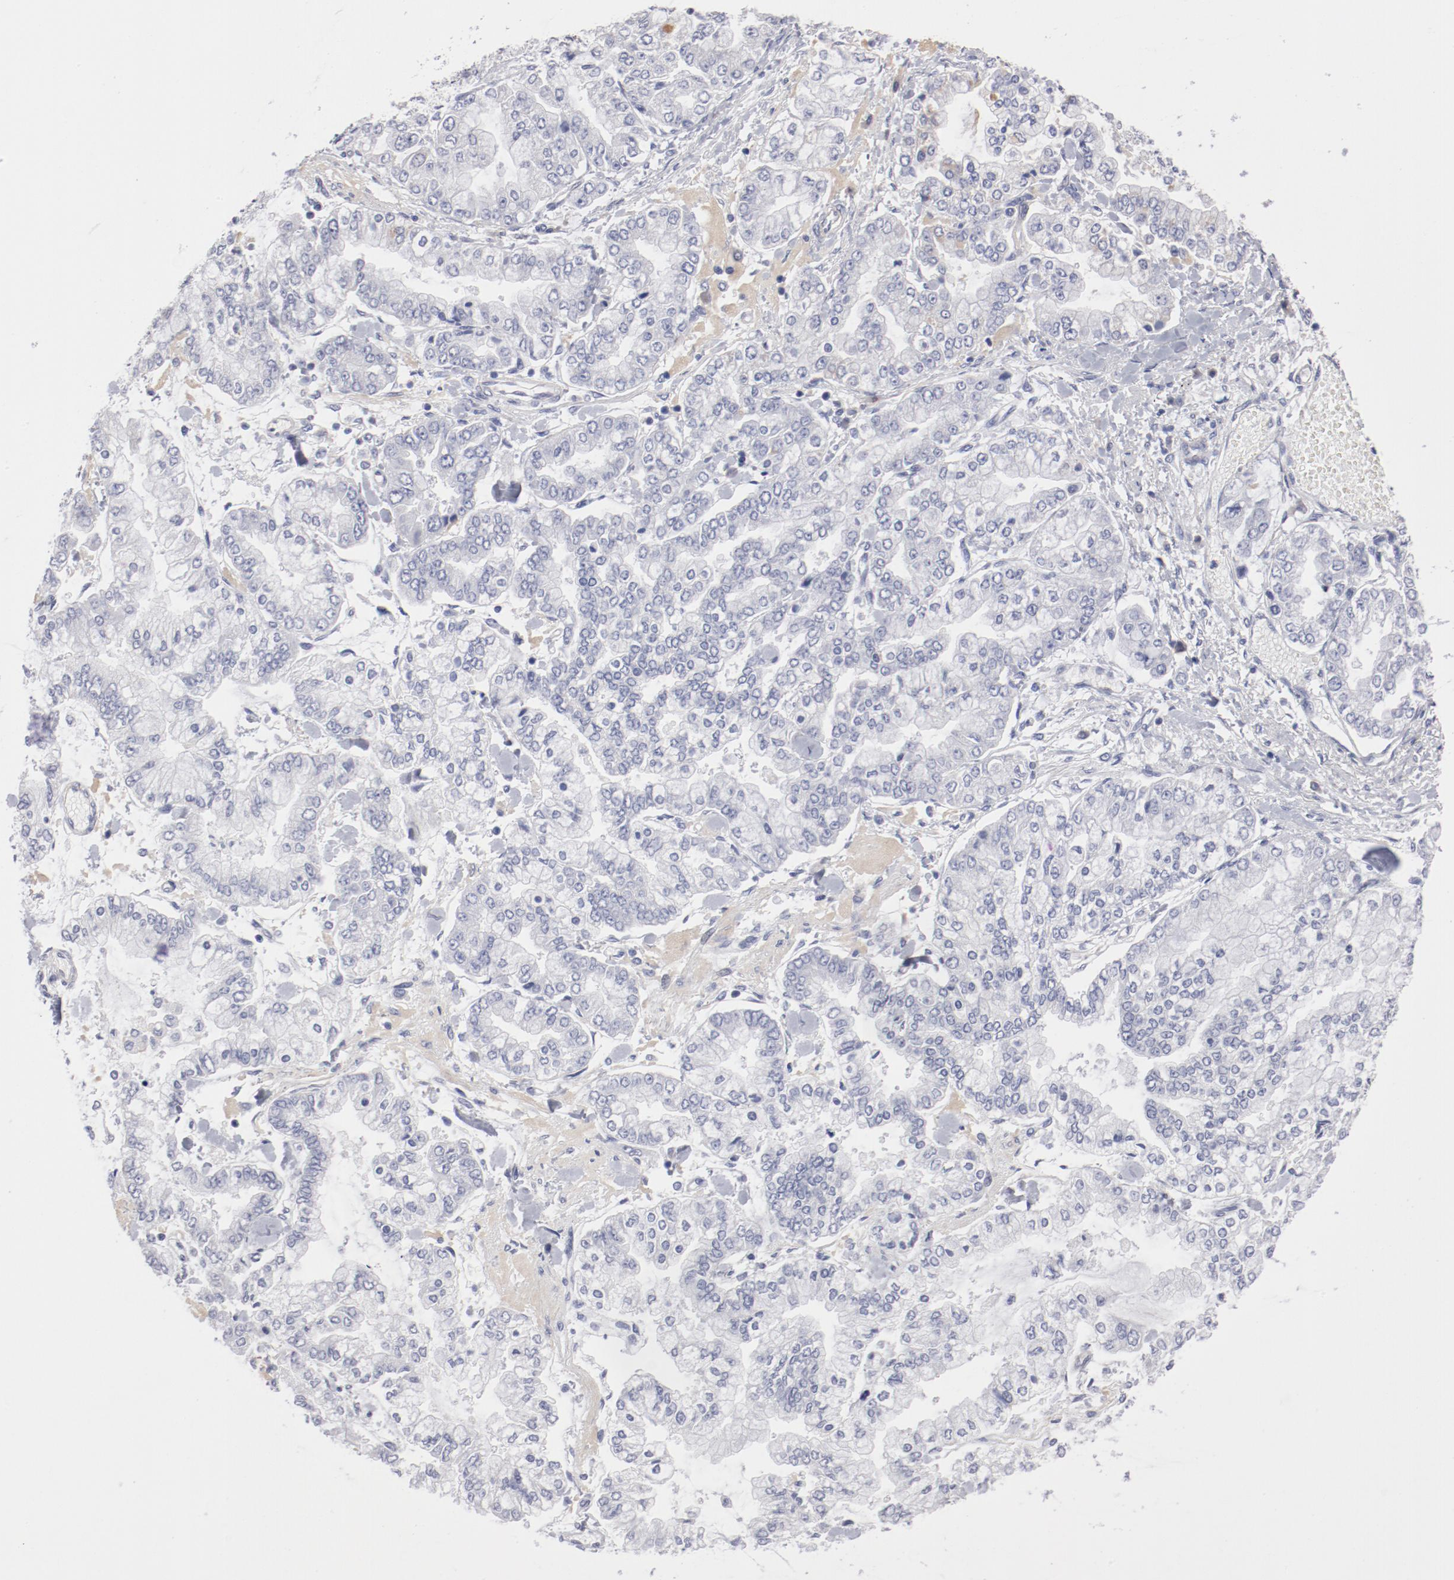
{"staining": {"intensity": "negative", "quantity": "none", "location": "none"}, "tissue": "stomach cancer", "cell_type": "Tumor cells", "image_type": "cancer", "snomed": [{"axis": "morphology", "description": "Normal tissue, NOS"}, {"axis": "morphology", "description": "Adenocarcinoma, NOS"}, {"axis": "topography", "description": "Stomach, upper"}, {"axis": "topography", "description": "Stomach"}], "caption": "DAB immunohistochemical staining of adenocarcinoma (stomach) displays no significant positivity in tumor cells.", "gene": "LAX1", "patient": {"sex": "male", "age": 76}}